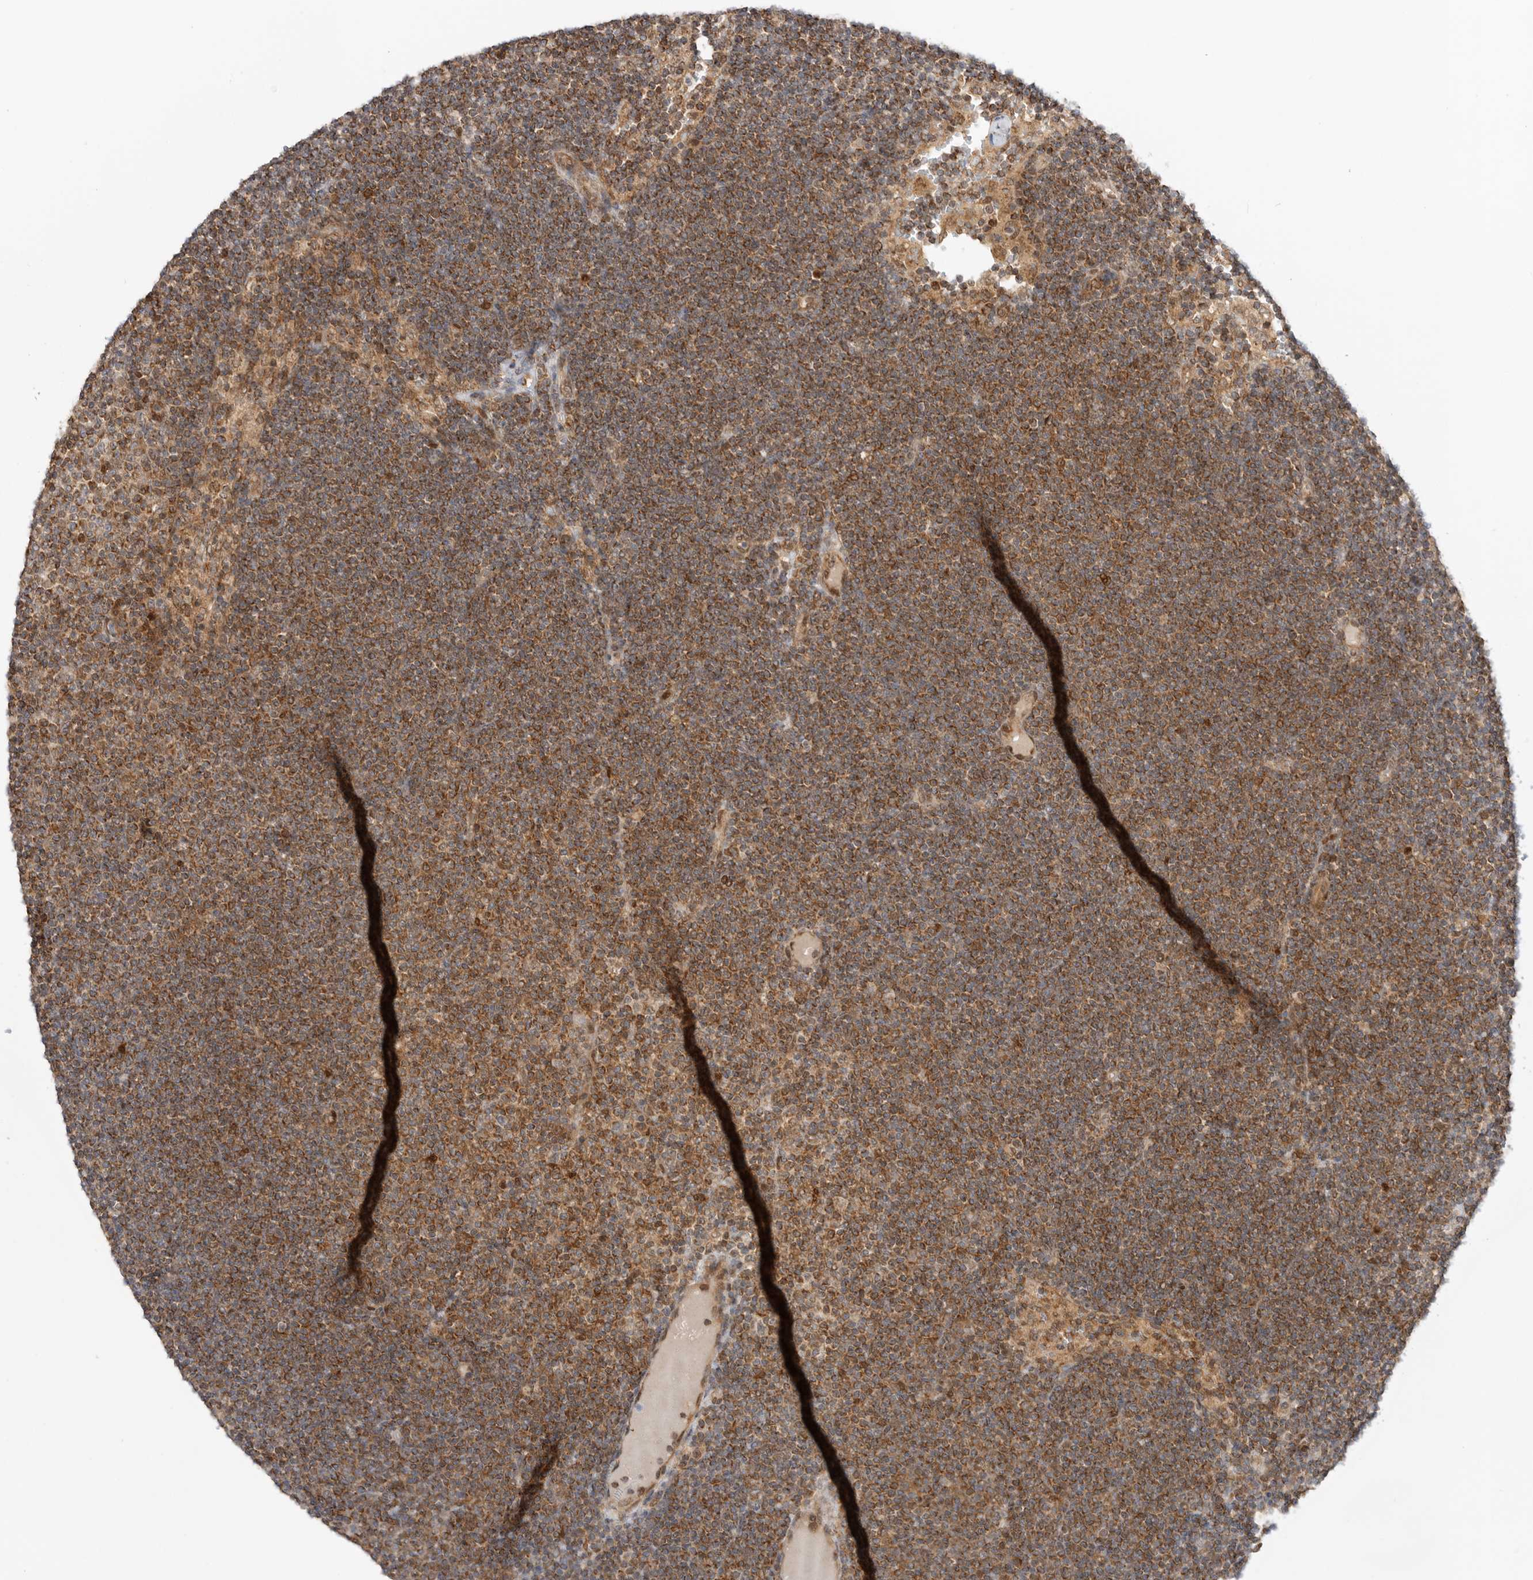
{"staining": {"intensity": "moderate", "quantity": ">75%", "location": "cytoplasmic/membranous"}, "tissue": "lymphoma", "cell_type": "Tumor cells", "image_type": "cancer", "snomed": [{"axis": "morphology", "description": "Malignant lymphoma, non-Hodgkin's type, Low grade"}, {"axis": "topography", "description": "Lymph node"}], "caption": "Lymphoma stained for a protein (brown) shows moderate cytoplasmic/membranous positive expression in about >75% of tumor cells.", "gene": "DCAF8", "patient": {"sex": "female", "age": 53}}